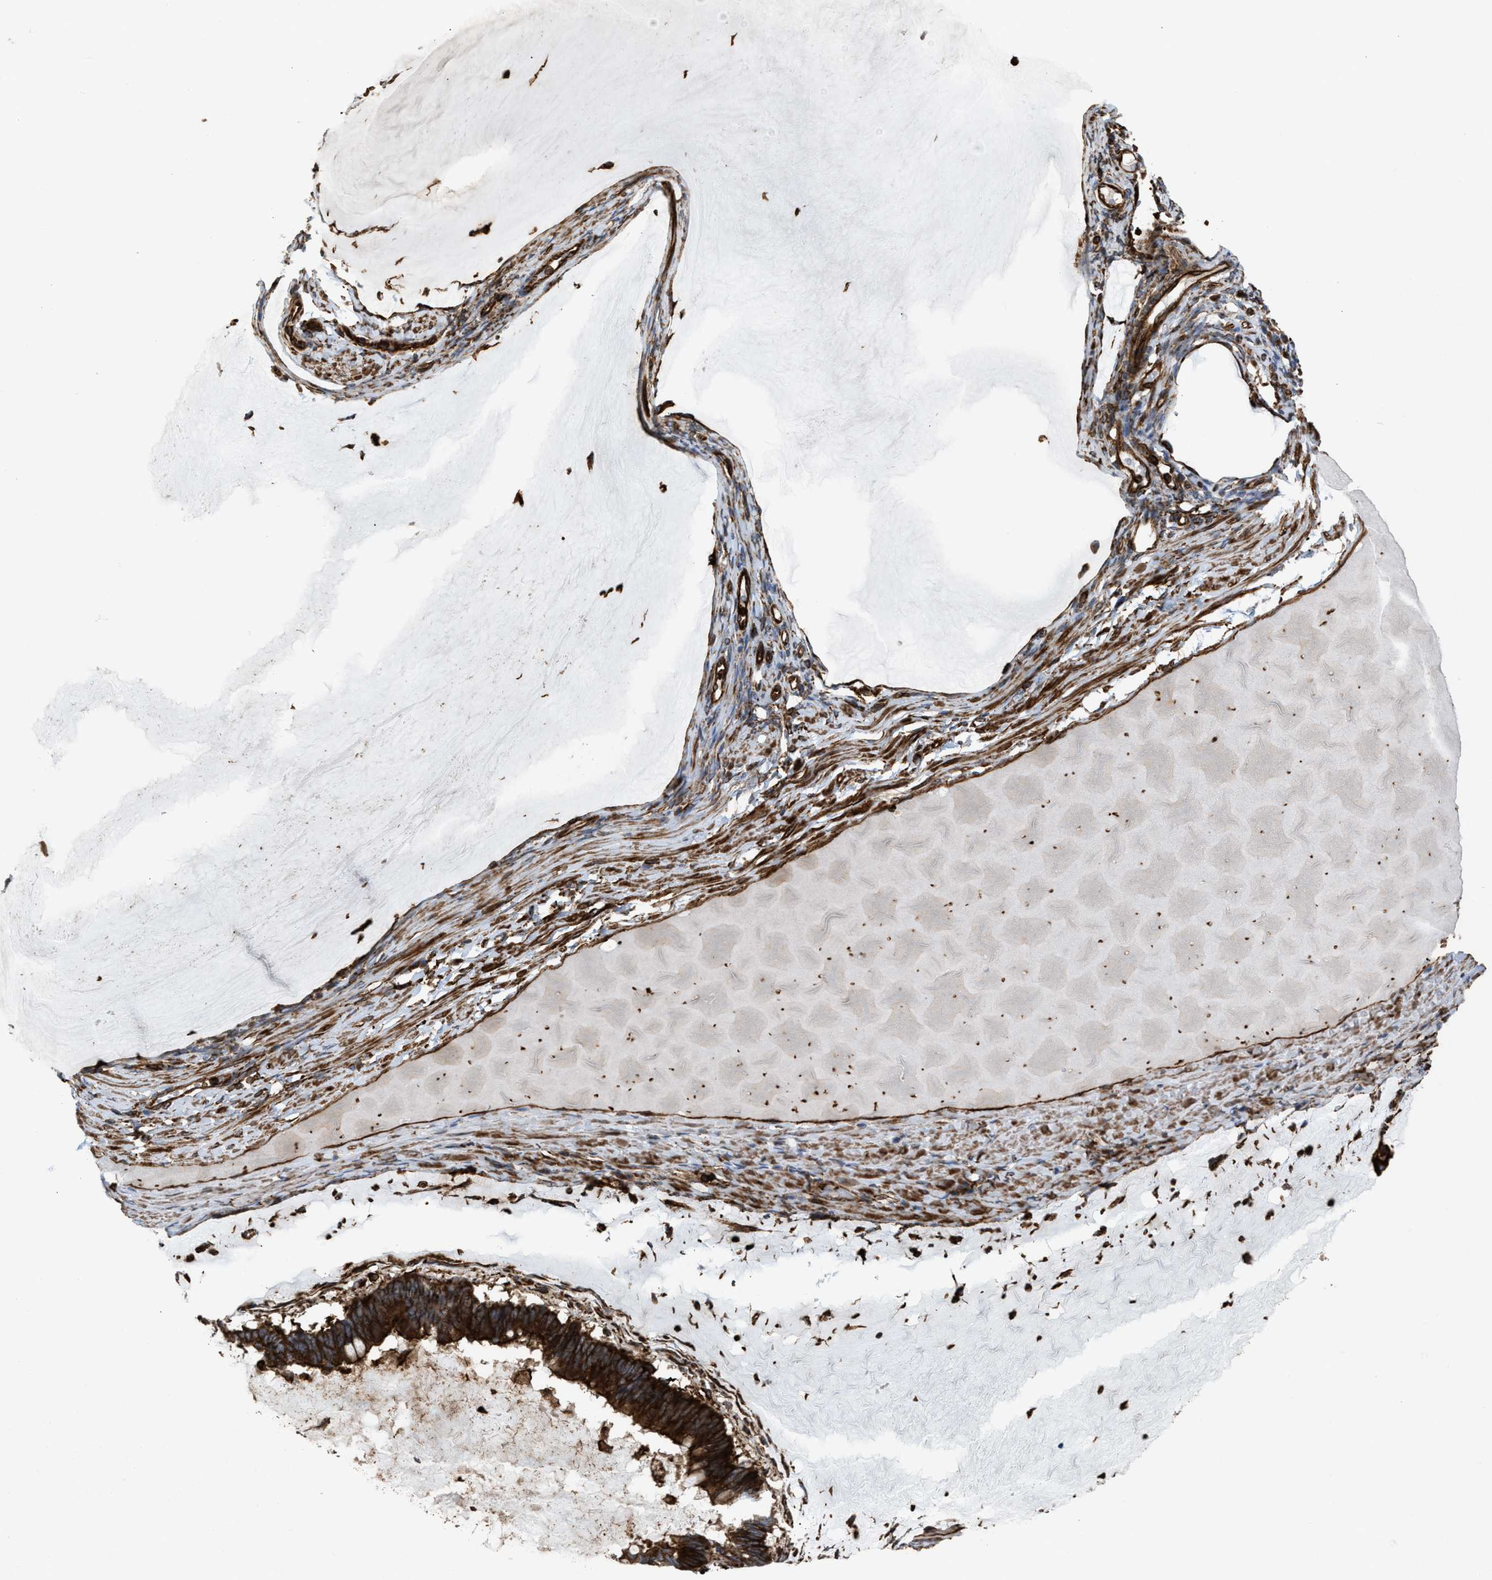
{"staining": {"intensity": "strong", "quantity": ">75%", "location": "cytoplasmic/membranous"}, "tissue": "ovarian cancer", "cell_type": "Tumor cells", "image_type": "cancer", "snomed": [{"axis": "morphology", "description": "Cystadenocarcinoma, mucinous, NOS"}, {"axis": "topography", "description": "Ovary"}], "caption": "Strong cytoplasmic/membranous expression for a protein is present in approximately >75% of tumor cells of ovarian cancer (mucinous cystadenocarcinoma) using immunohistochemistry.", "gene": "EGLN1", "patient": {"sex": "female", "age": 61}}